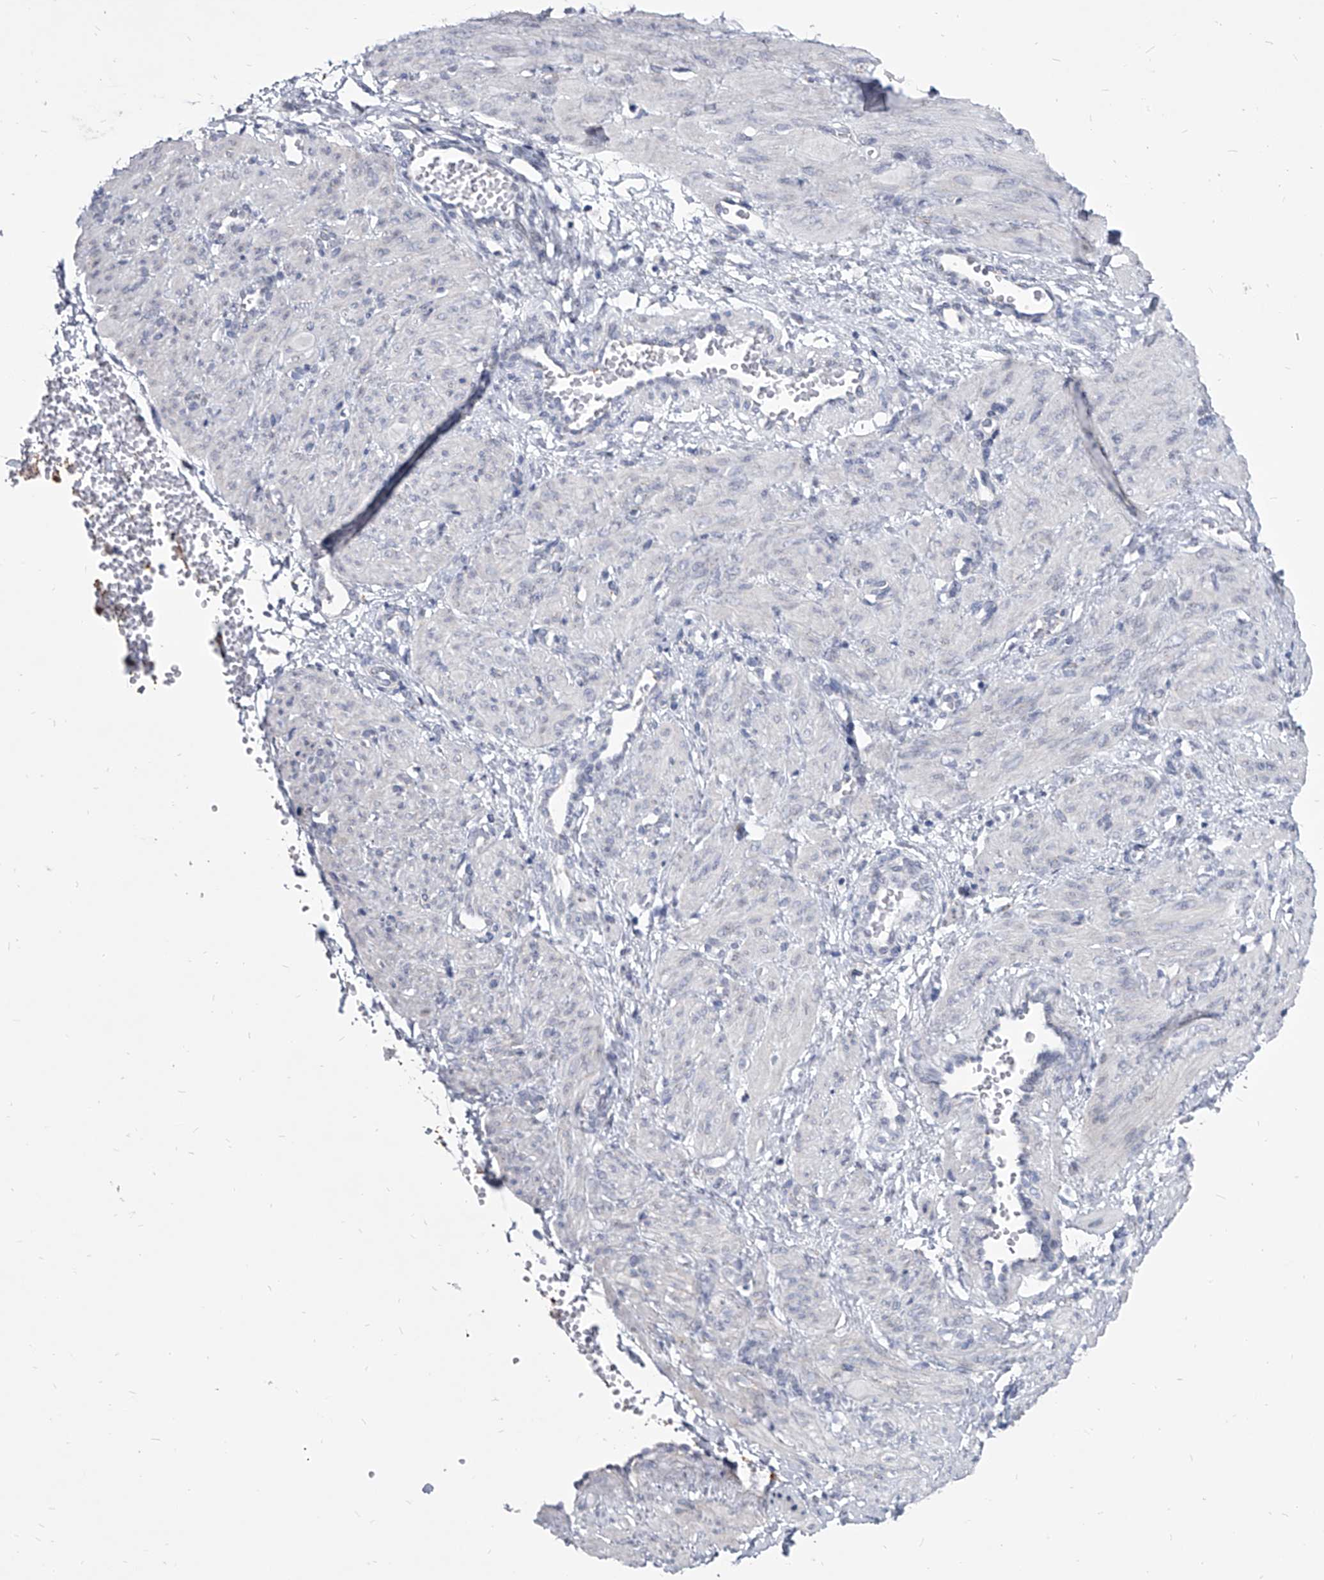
{"staining": {"intensity": "negative", "quantity": "none", "location": "none"}, "tissue": "smooth muscle", "cell_type": "Smooth muscle cells", "image_type": "normal", "snomed": [{"axis": "morphology", "description": "Normal tissue, NOS"}, {"axis": "topography", "description": "Endometrium"}], "caption": "Immunohistochemical staining of normal smooth muscle shows no significant staining in smooth muscle cells.", "gene": "EVA1C", "patient": {"sex": "female", "age": 33}}